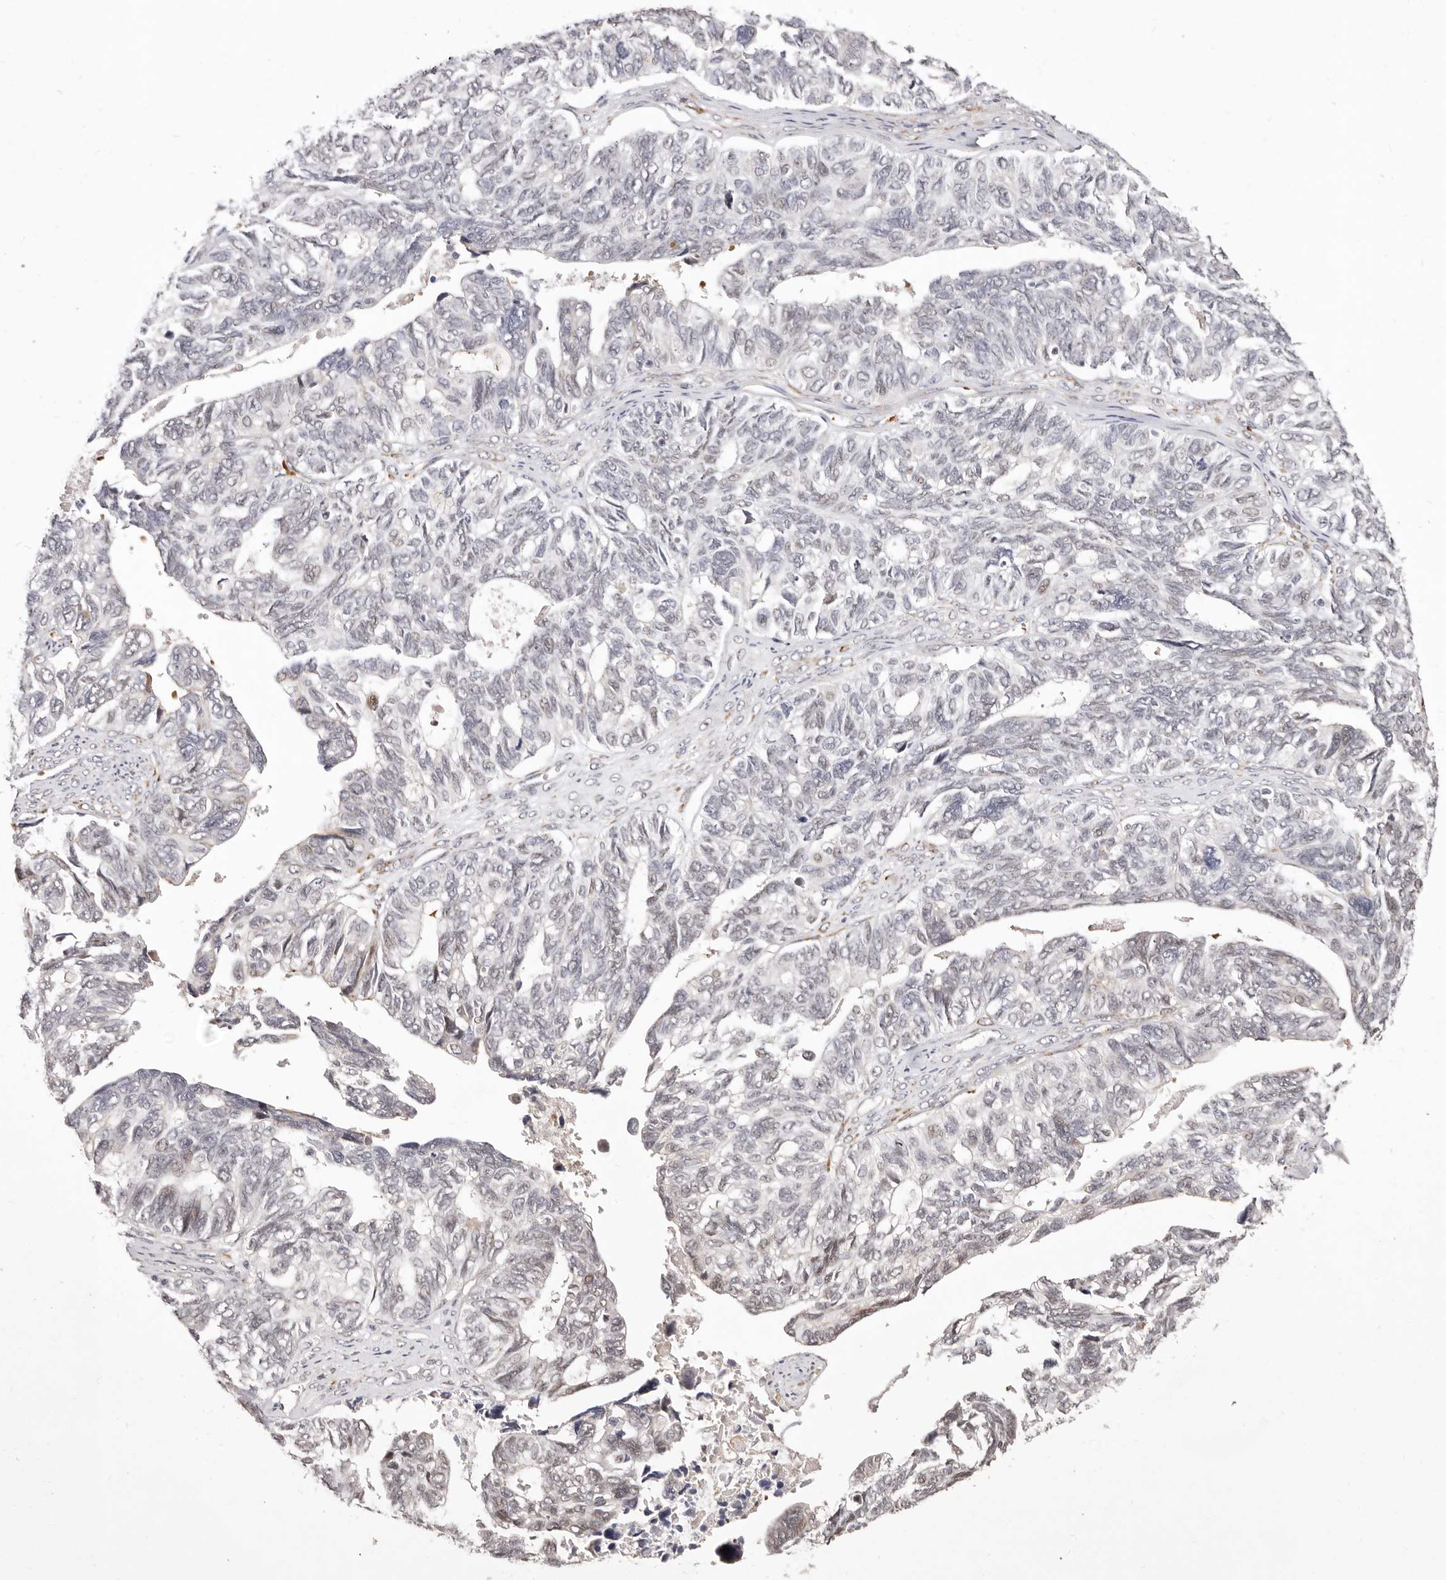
{"staining": {"intensity": "weak", "quantity": "<25%", "location": "nuclear"}, "tissue": "ovarian cancer", "cell_type": "Tumor cells", "image_type": "cancer", "snomed": [{"axis": "morphology", "description": "Cystadenocarcinoma, serous, NOS"}, {"axis": "topography", "description": "Ovary"}], "caption": "Photomicrograph shows no protein expression in tumor cells of serous cystadenocarcinoma (ovarian) tissue.", "gene": "SRCAP", "patient": {"sex": "female", "age": 79}}